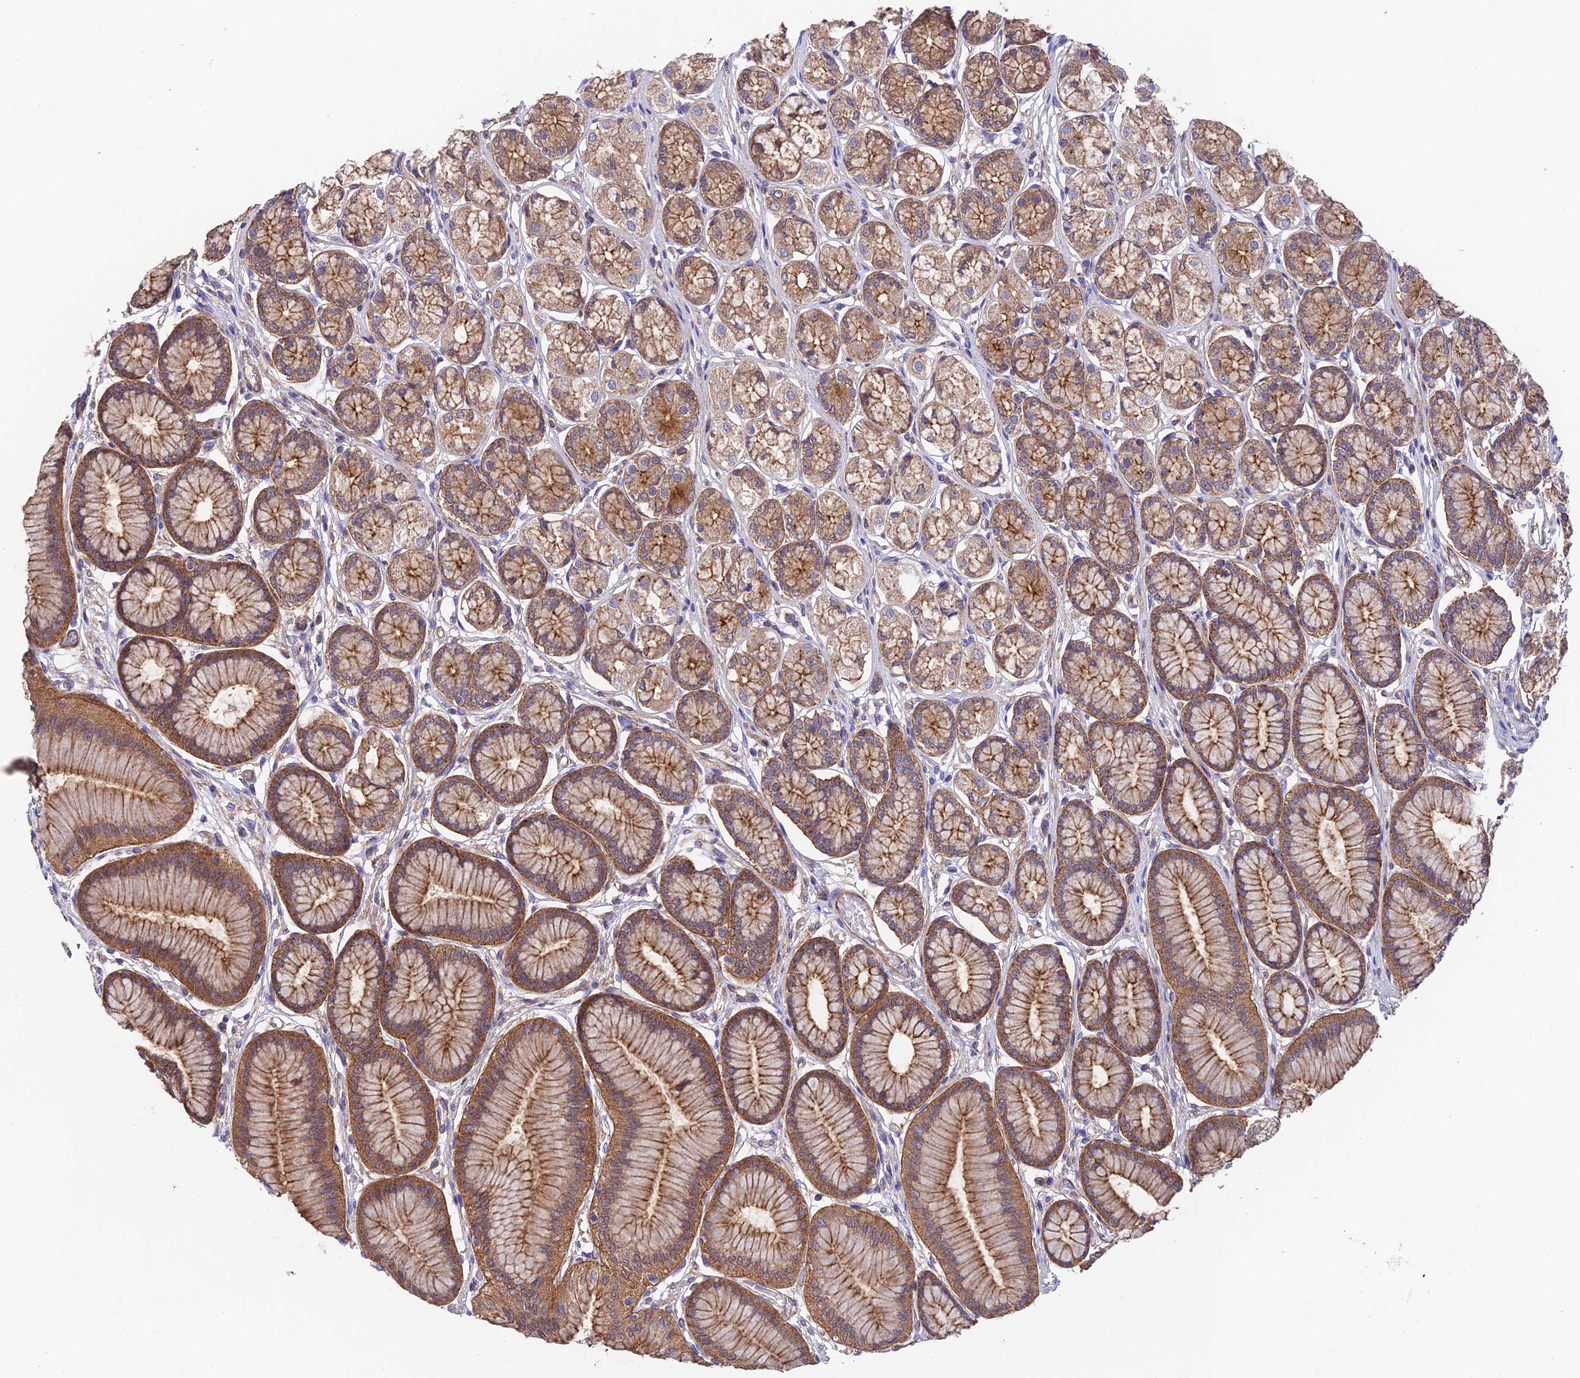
{"staining": {"intensity": "moderate", "quantity": ">75%", "location": "cytoplasmic/membranous"}, "tissue": "stomach", "cell_type": "Glandular cells", "image_type": "normal", "snomed": [{"axis": "morphology", "description": "Normal tissue, NOS"}, {"axis": "morphology", "description": "Adenocarcinoma, NOS"}, {"axis": "morphology", "description": "Adenocarcinoma, High grade"}, {"axis": "topography", "description": "Stomach, upper"}, {"axis": "topography", "description": "Stomach"}], "caption": "Protein analysis of normal stomach displays moderate cytoplasmic/membranous staining in about >75% of glandular cells. Using DAB (brown) and hematoxylin (blue) stains, captured at high magnification using brightfield microscopy.", "gene": "QRFP", "patient": {"sex": "female", "age": 65}}